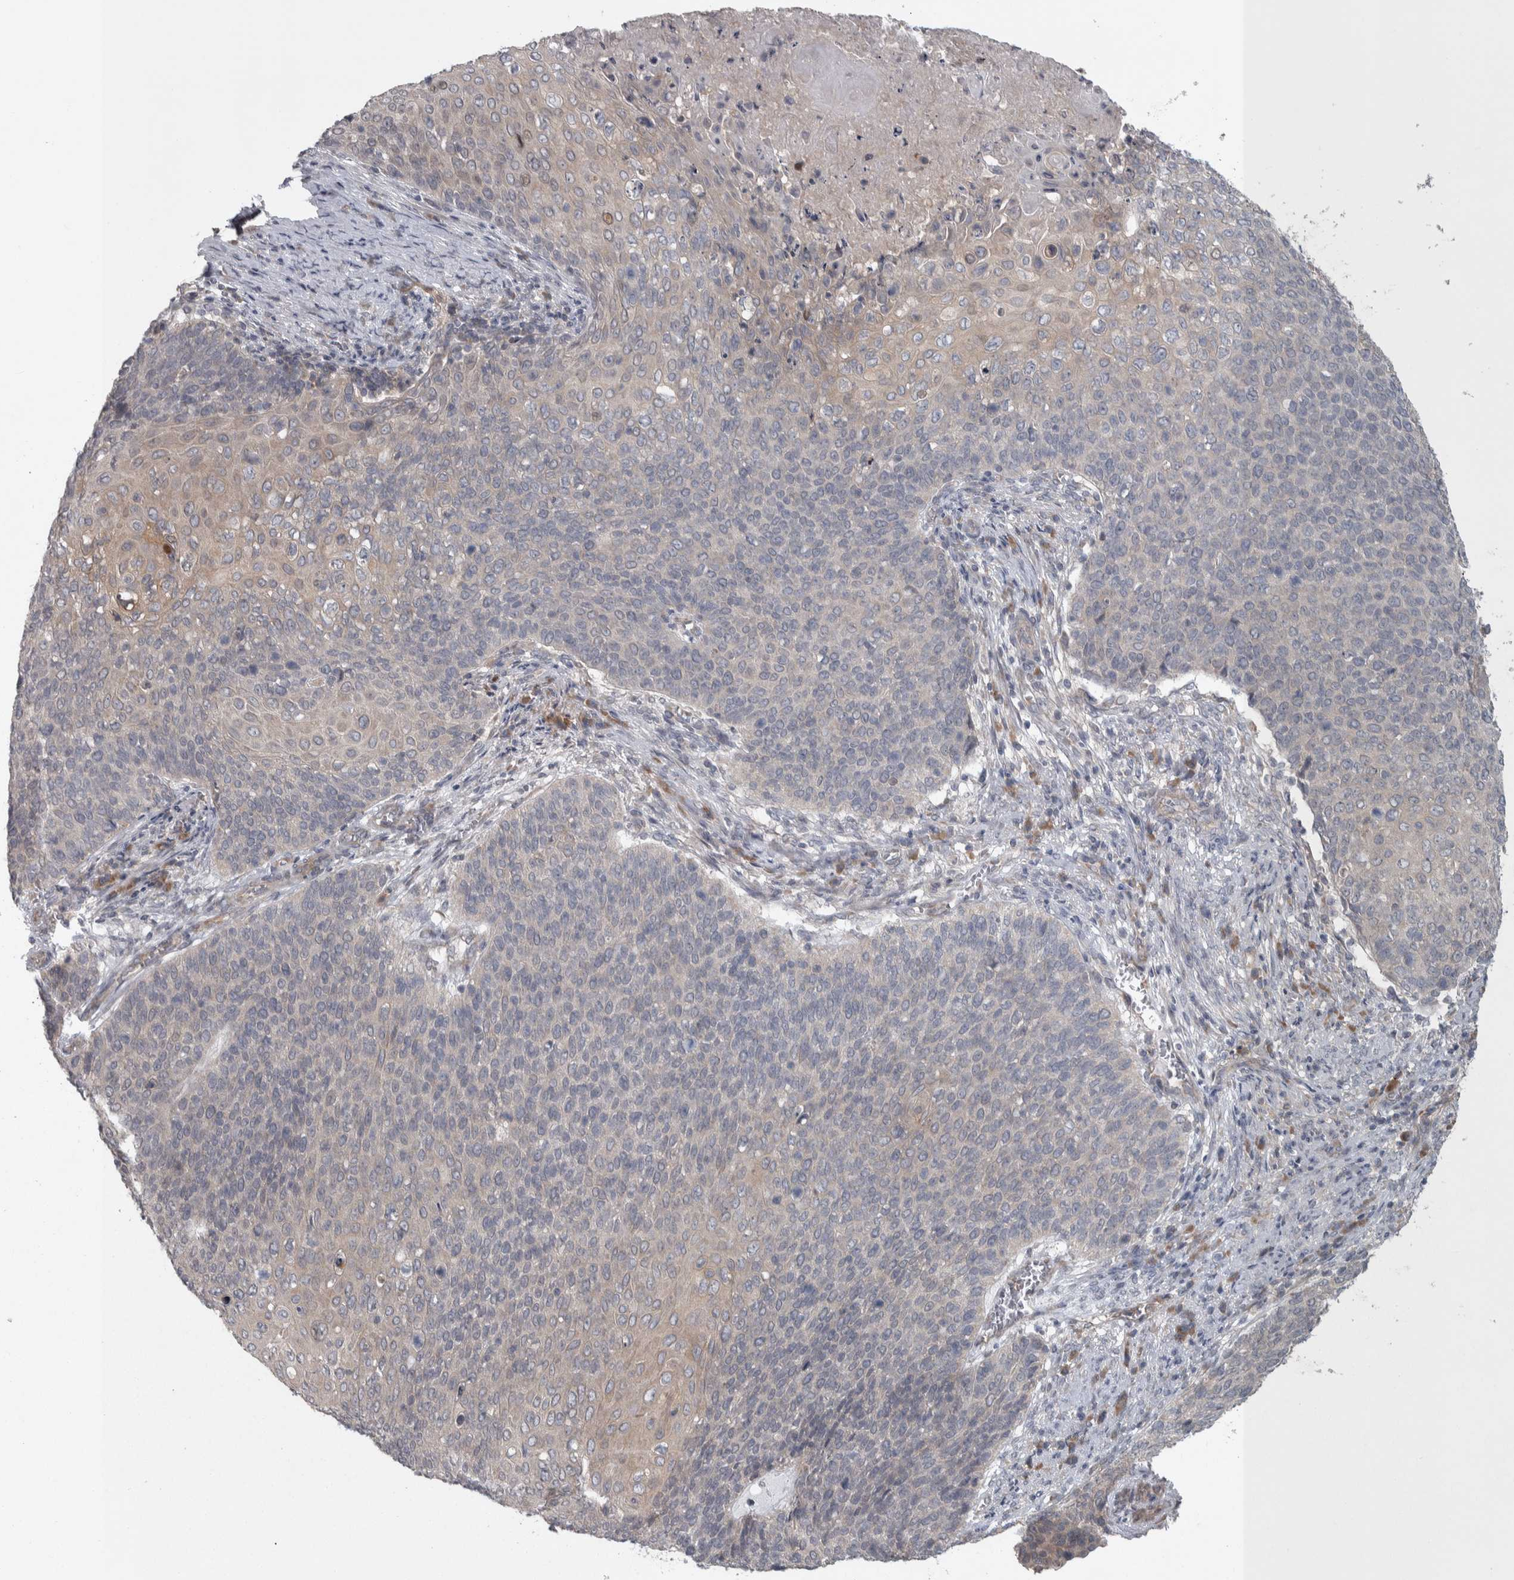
{"staining": {"intensity": "weak", "quantity": "25%-75%", "location": "cytoplasmic/membranous"}, "tissue": "cervical cancer", "cell_type": "Tumor cells", "image_type": "cancer", "snomed": [{"axis": "morphology", "description": "Squamous cell carcinoma, NOS"}, {"axis": "topography", "description": "Cervix"}], "caption": "An immunohistochemistry (IHC) micrograph of tumor tissue is shown. Protein staining in brown shows weak cytoplasmic/membranous positivity in squamous cell carcinoma (cervical) within tumor cells.", "gene": "SRP68", "patient": {"sex": "female", "age": 39}}